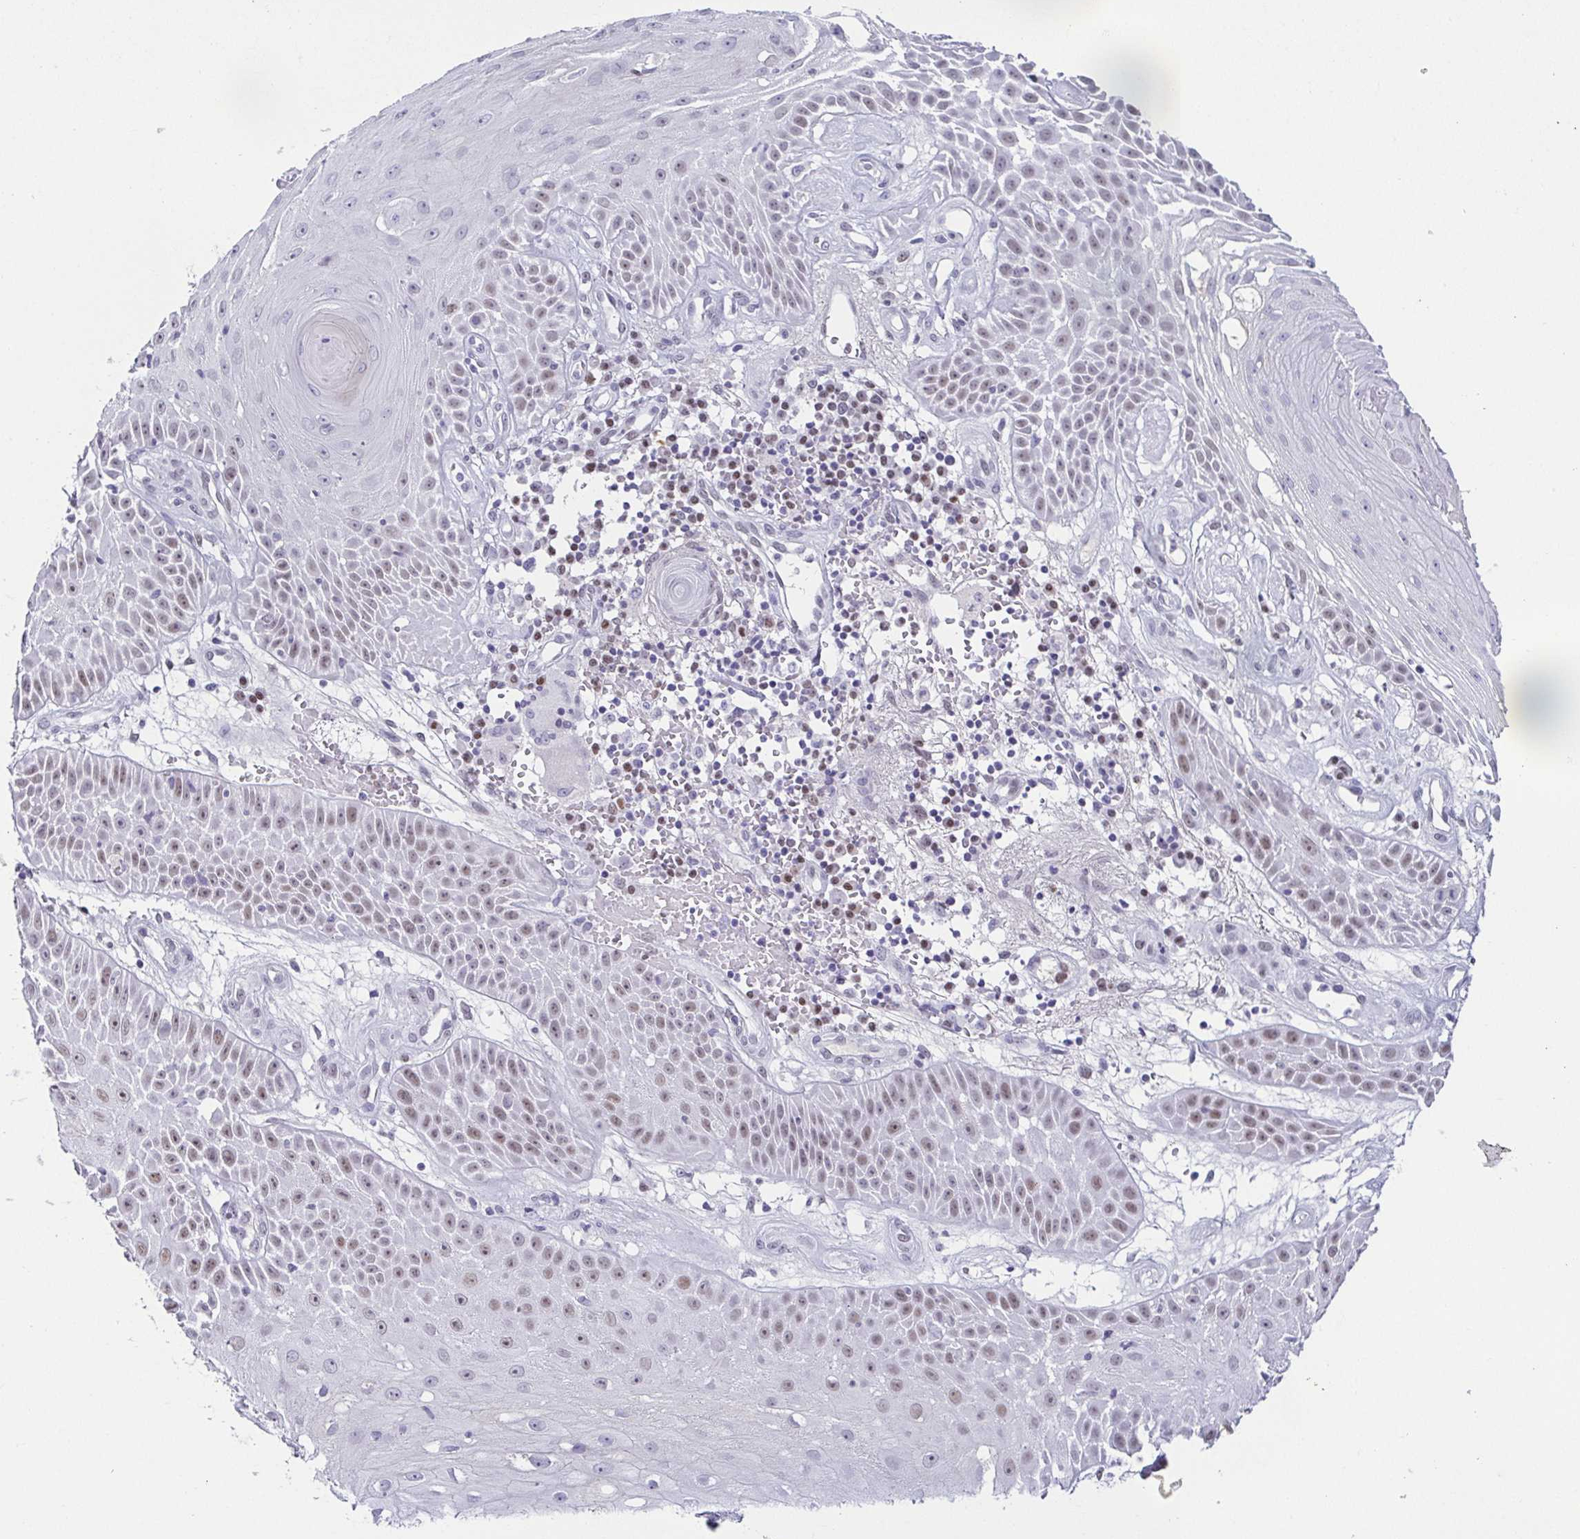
{"staining": {"intensity": "moderate", "quantity": "25%-75%", "location": "nuclear"}, "tissue": "skin cancer", "cell_type": "Tumor cells", "image_type": "cancer", "snomed": [{"axis": "morphology", "description": "Squamous cell carcinoma, NOS"}, {"axis": "topography", "description": "Skin"}], "caption": "IHC histopathology image of neoplastic tissue: human skin cancer (squamous cell carcinoma) stained using immunohistochemistry (IHC) demonstrates medium levels of moderate protein expression localized specifically in the nuclear of tumor cells, appearing as a nuclear brown color.", "gene": "TCF3", "patient": {"sex": "male", "age": 70}}